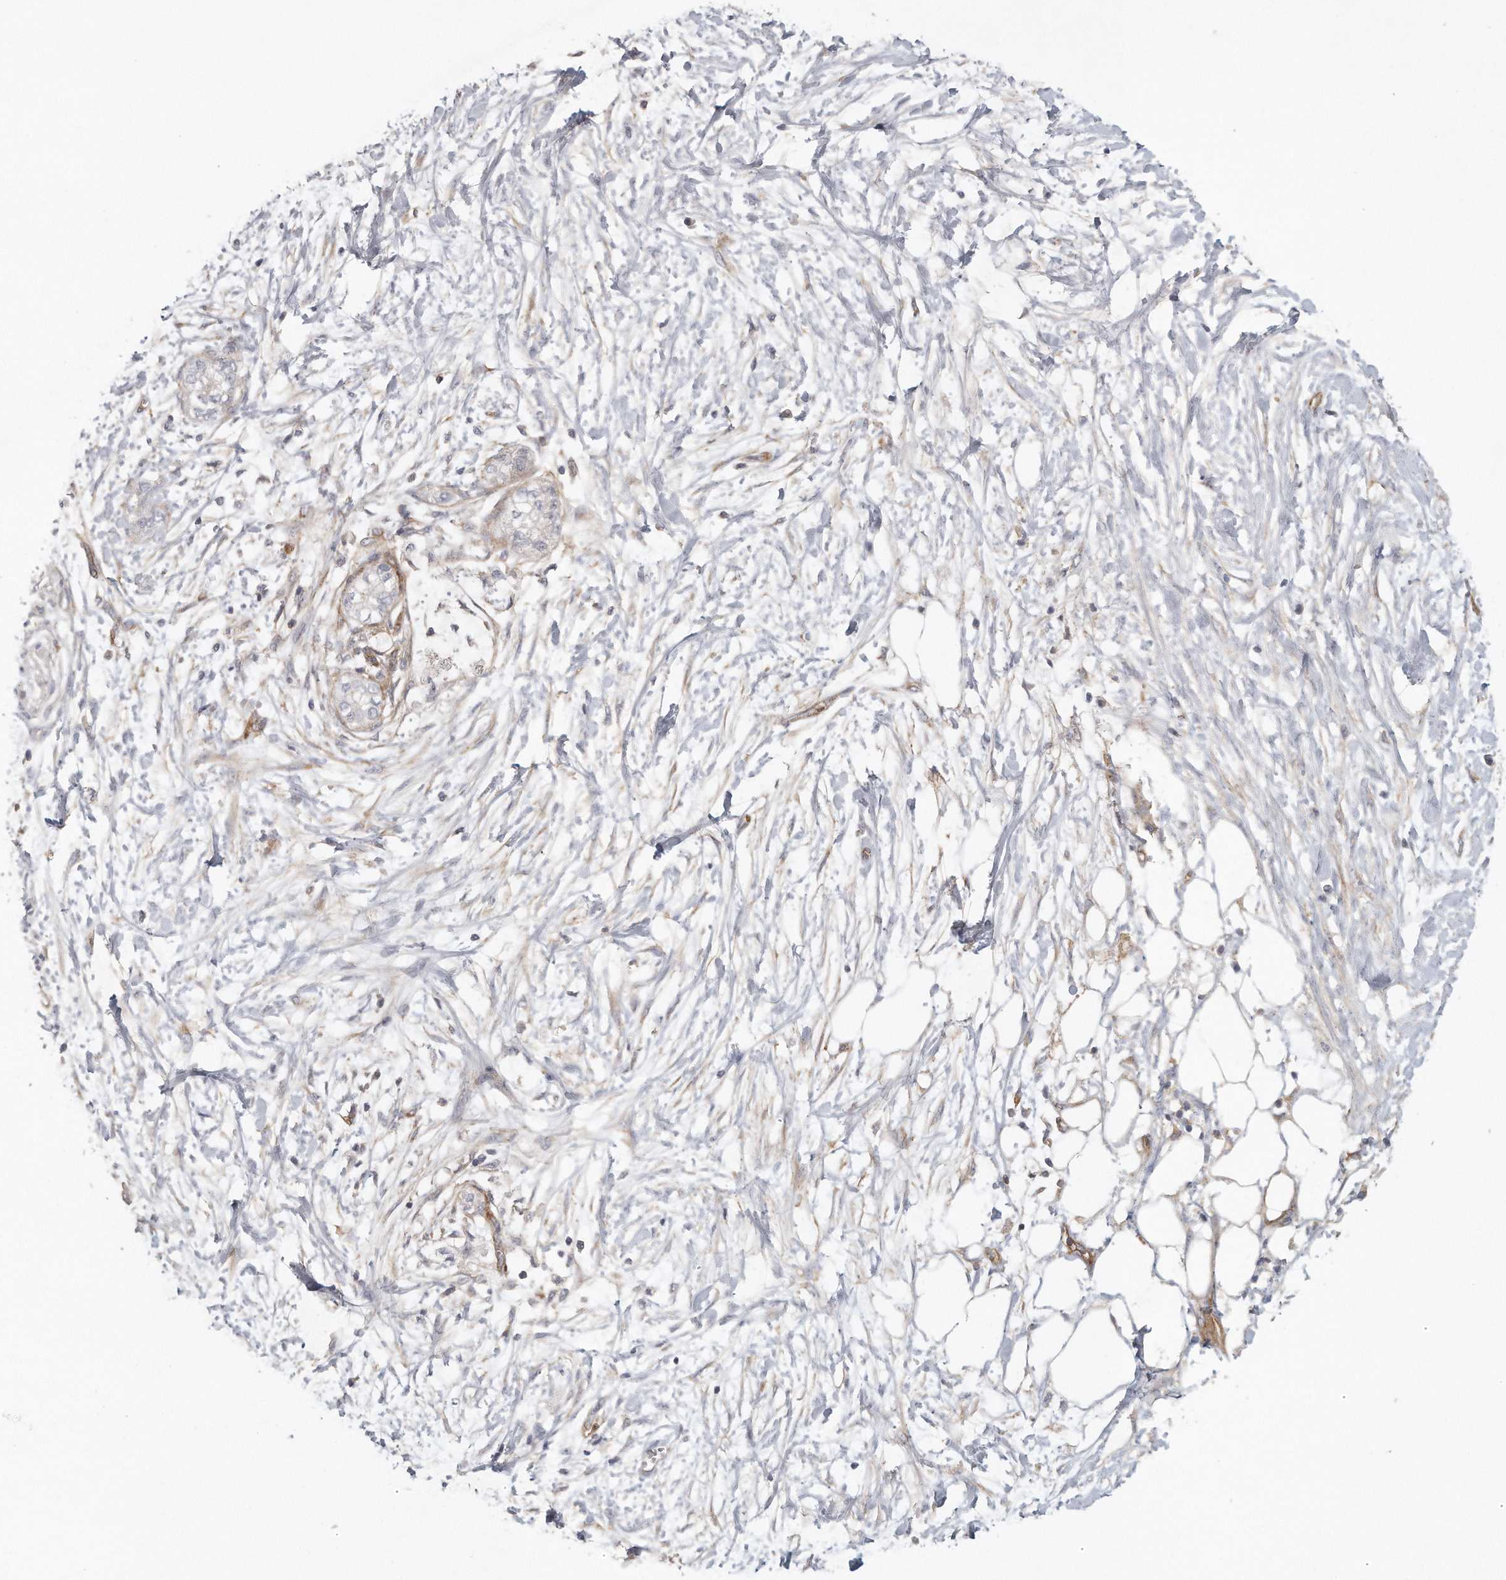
{"staining": {"intensity": "negative", "quantity": "none", "location": "none"}, "tissue": "pancreatic cancer", "cell_type": "Tumor cells", "image_type": "cancer", "snomed": [{"axis": "morphology", "description": "Adenocarcinoma, NOS"}, {"axis": "topography", "description": "Pancreas"}], "caption": "Immunohistochemistry histopathology image of pancreatic adenocarcinoma stained for a protein (brown), which shows no expression in tumor cells. (DAB (3,3'-diaminobenzidine) immunohistochemistry with hematoxylin counter stain).", "gene": "MTERF4", "patient": {"sex": "male", "age": 68}}